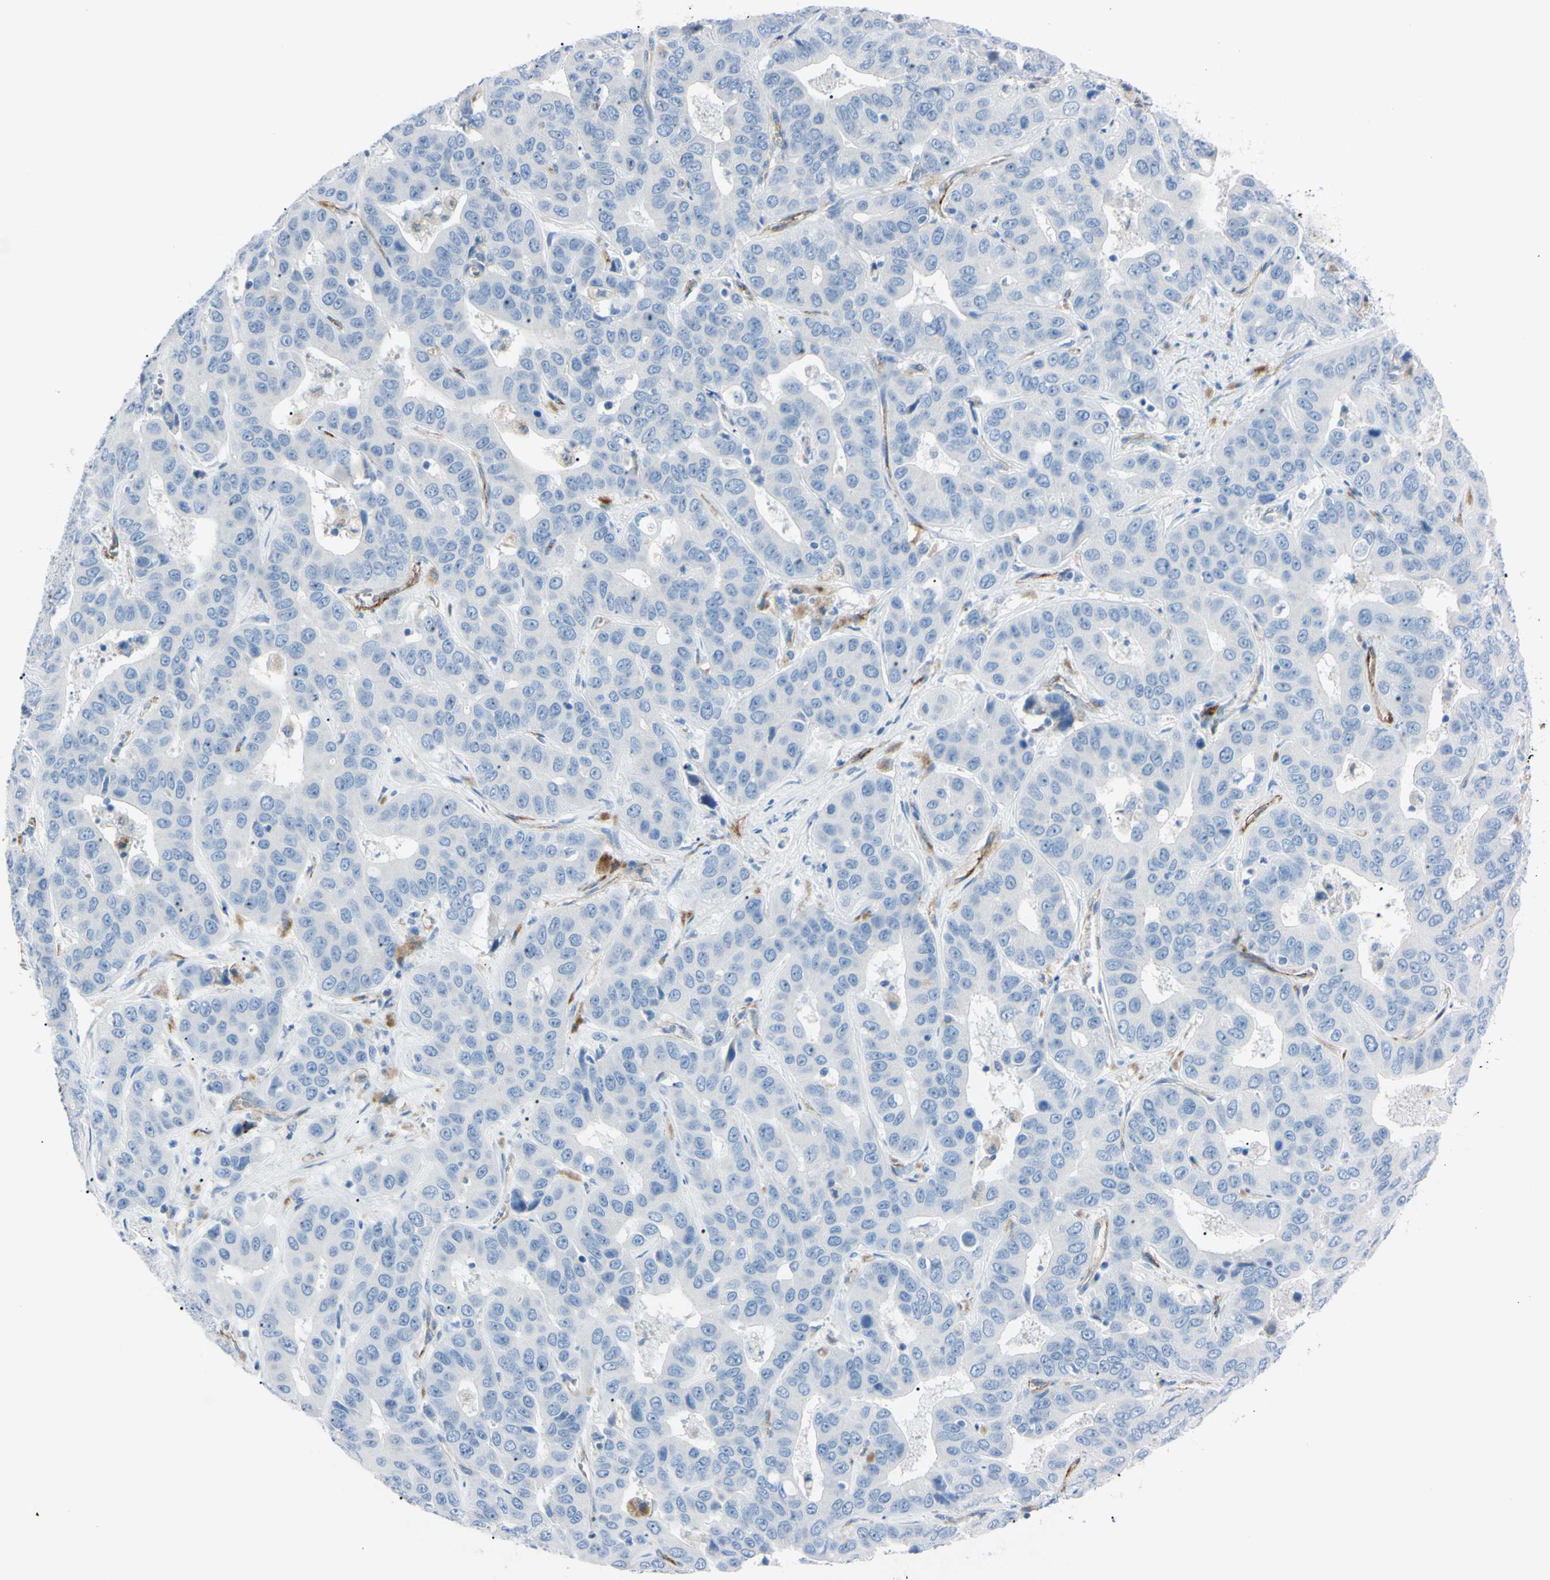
{"staining": {"intensity": "negative", "quantity": "none", "location": "none"}, "tissue": "liver cancer", "cell_type": "Tumor cells", "image_type": "cancer", "snomed": [{"axis": "morphology", "description": "Cholangiocarcinoma"}, {"axis": "topography", "description": "Liver"}], "caption": "The micrograph shows no staining of tumor cells in cholangiocarcinoma (liver).", "gene": "FOLH1", "patient": {"sex": "female", "age": 52}}